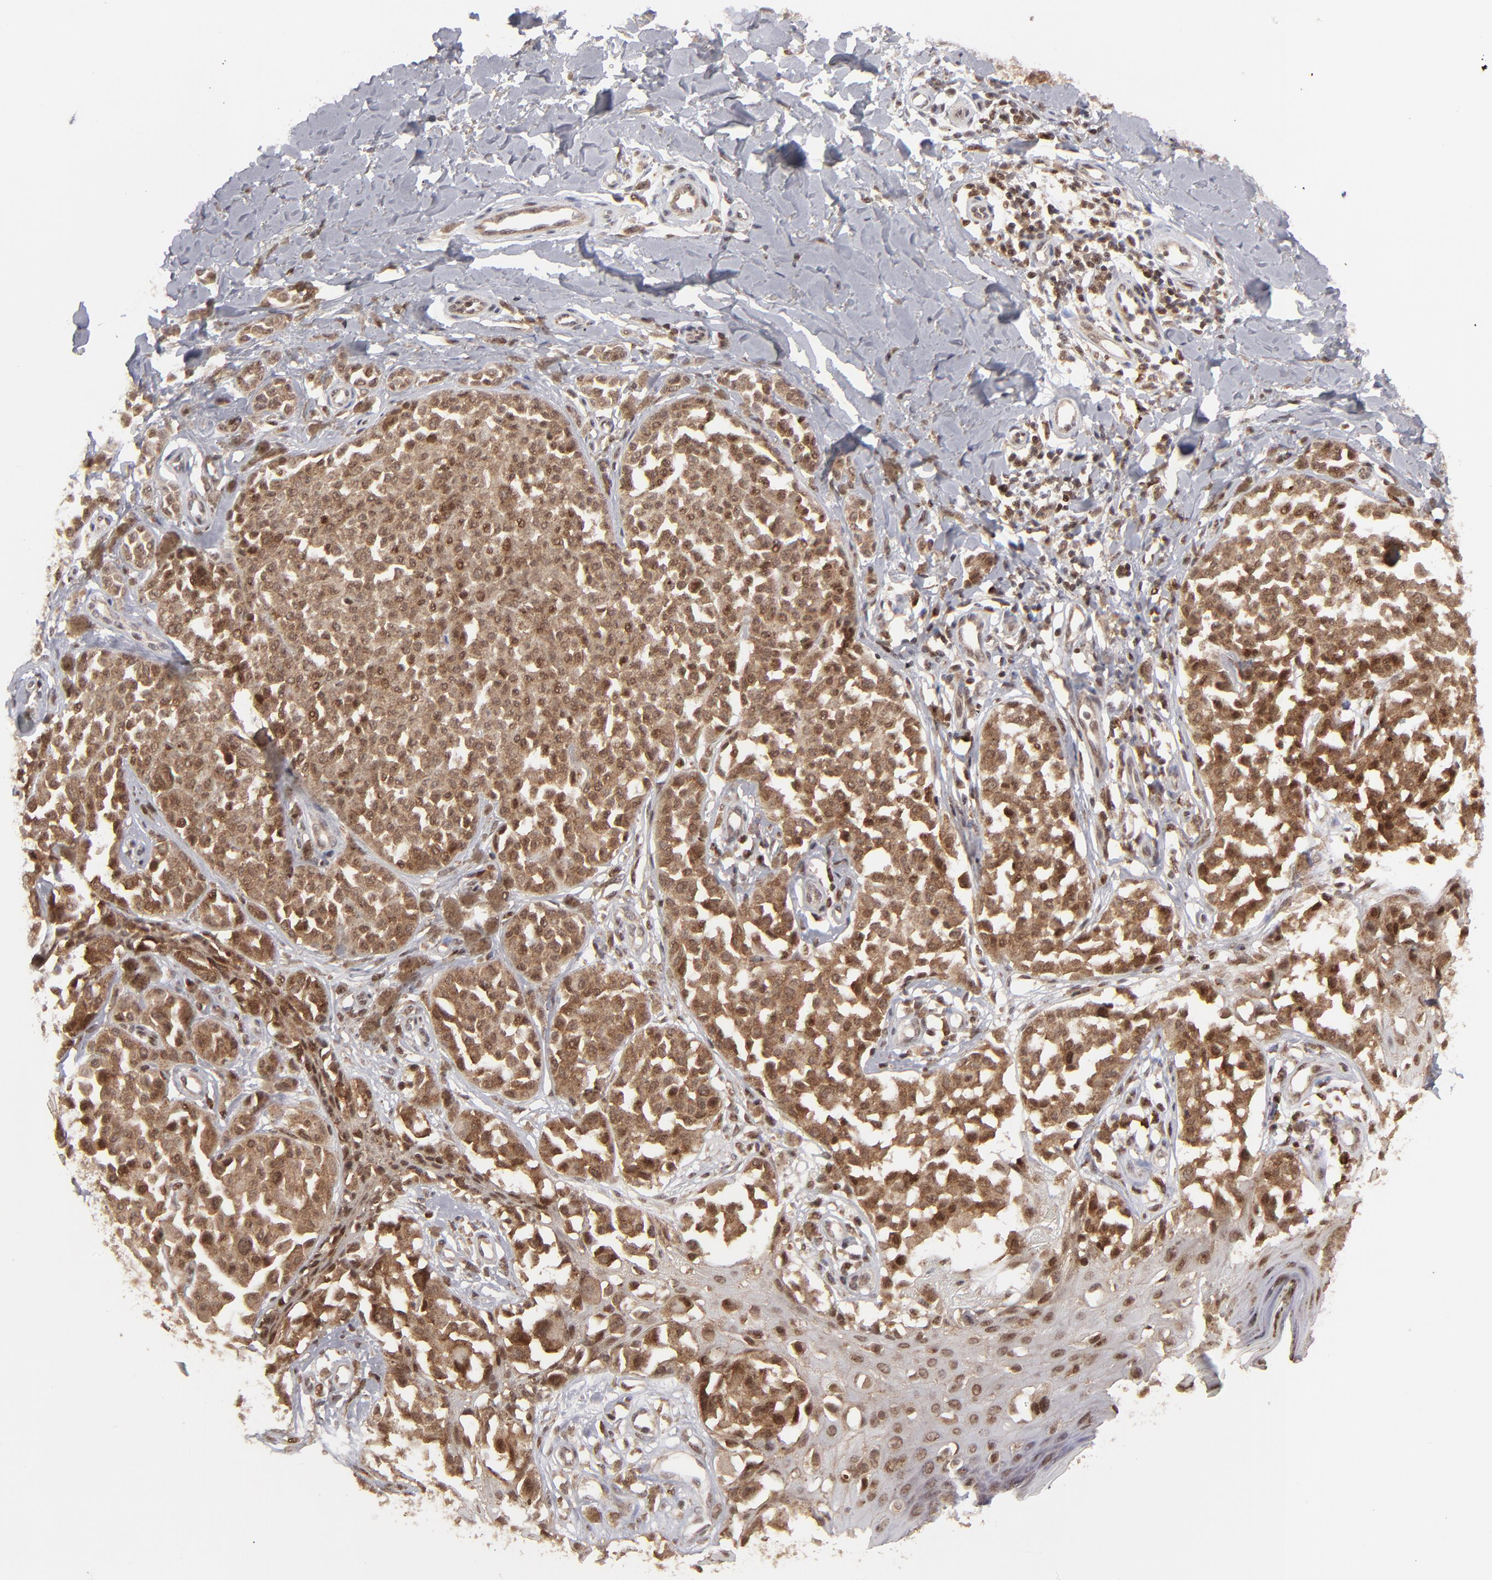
{"staining": {"intensity": "strong", "quantity": ">75%", "location": "cytoplasmic/membranous,nuclear"}, "tissue": "melanoma", "cell_type": "Tumor cells", "image_type": "cancer", "snomed": [{"axis": "morphology", "description": "Malignant melanoma, NOS"}, {"axis": "topography", "description": "Skin"}], "caption": "Melanoma stained with a brown dye shows strong cytoplasmic/membranous and nuclear positive staining in approximately >75% of tumor cells.", "gene": "RGS6", "patient": {"sex": "female", "age": 38}}